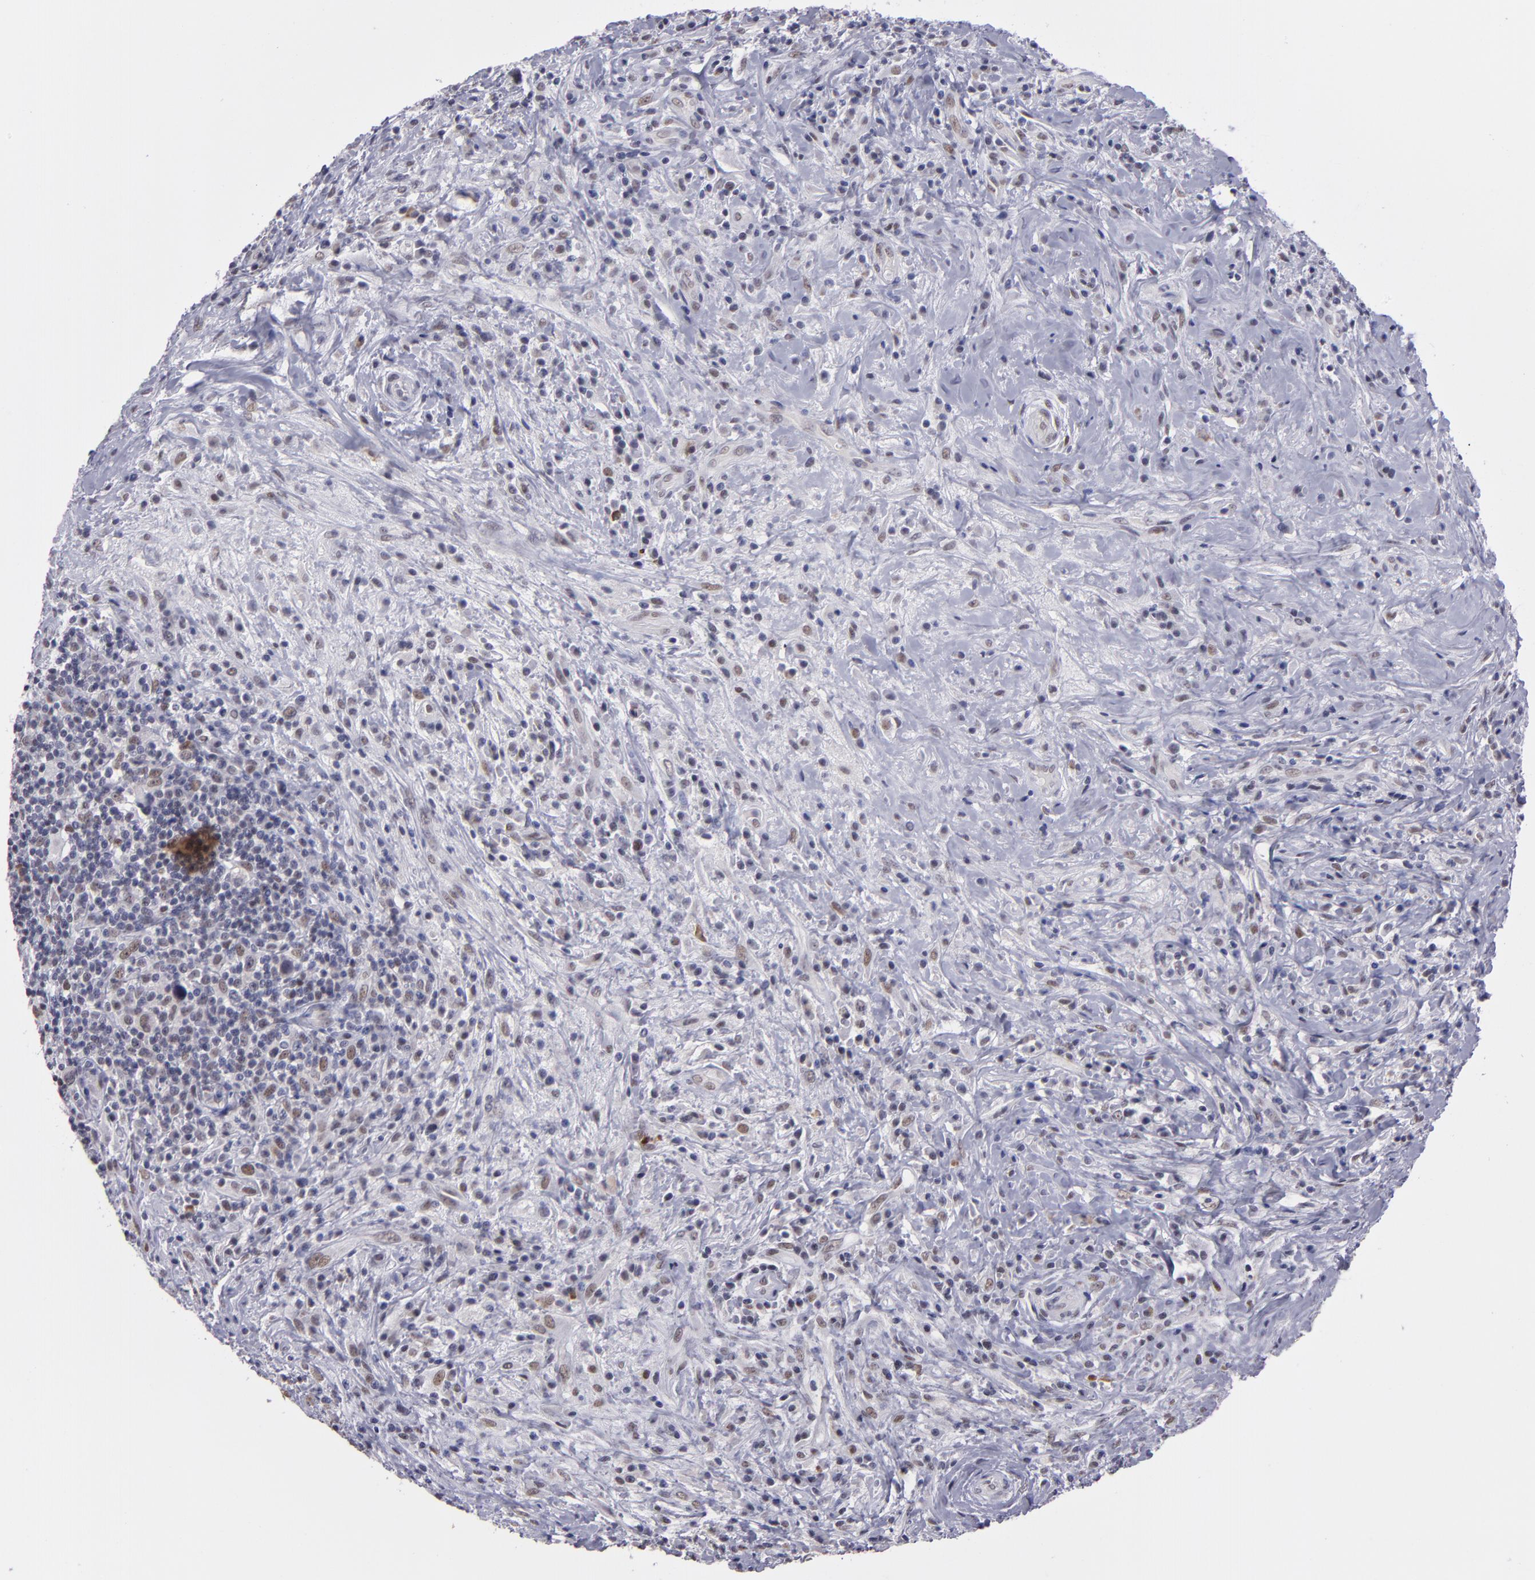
{"staining": {"intensity": "weak", "quantity": "25%-75%", "location": "nuclear"}, "tissue": "lymphoma", "cell_type": "Tumor cells", "image_type": "cancer", "snomed": [{"axis": "morphology", "description": "Hodgkin's disease, NOS"}, {"axis": "topography", "description": "Lymph node"}], "caption": "Protein expression analysis of lymphoma demonstrates weak nuclear expression in about 25%-75% of tumor cells.", "gene": "OTUB2", "patient": {"sex": "female", "age": 25}}